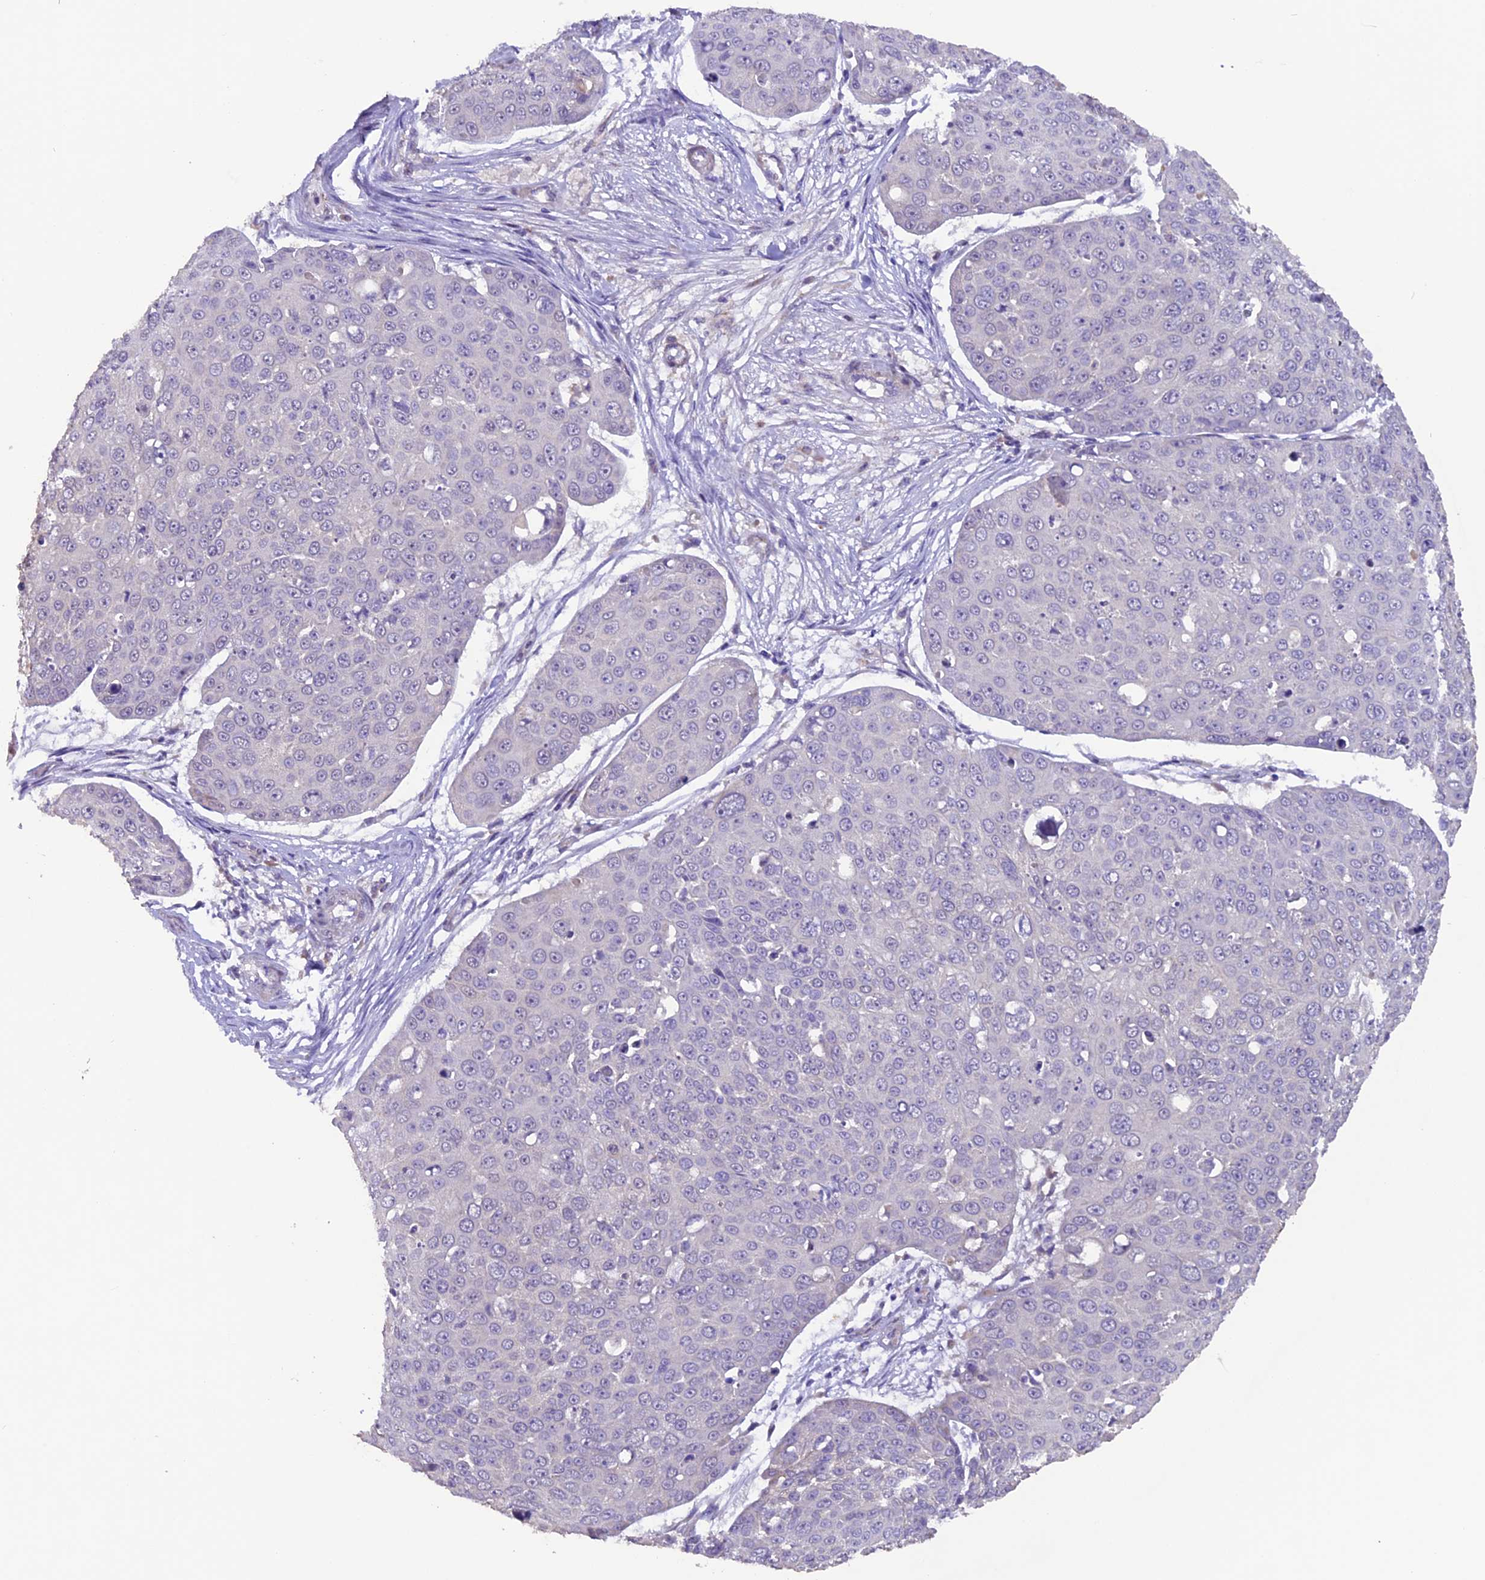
{"staining": {"intensity": "negative", "quantity": "none", "location": "none"}, "tissue": "skin cancer", "cell_type": "Tumor cells", "image_type": "cancer", "snomed": [{"axis": "morphology", "description": "Squamous cell carcinoma, NOS"}, {"axis": "topography", "description": "Skin"}], "caption": "DAB (3,3'-diaminobenzidine) immunohistochemical staining of human skin cancer reveals no significant positivity in tumor cells.", "gene": "NCK2", "patient": {"sex": "male", "age": 71}}